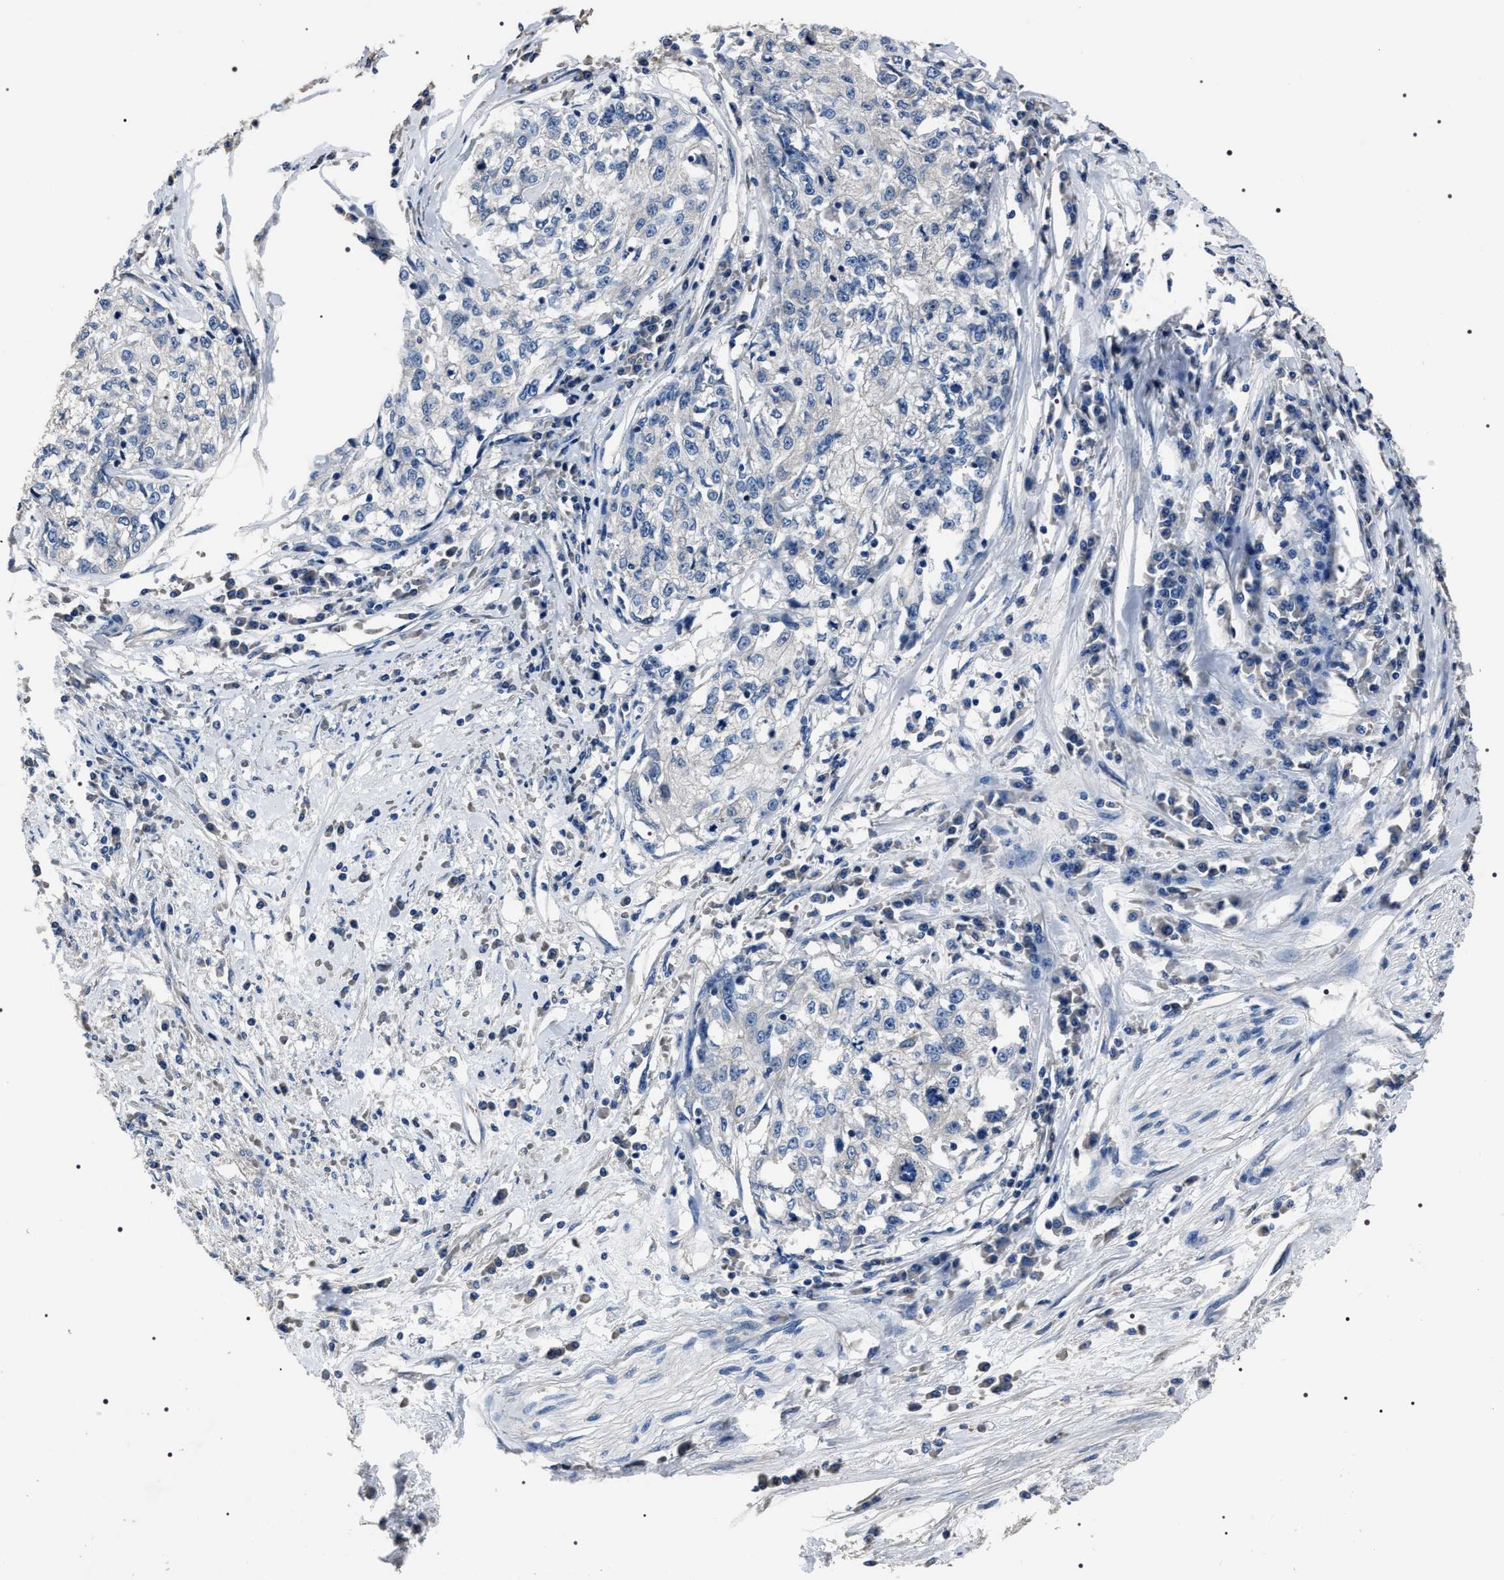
{"staining": {"intensity": "negative", "quantity": "none", "location": "none"}, "tissue": "cervical cancer", "cell_type": "Tumor cells", "image_type": "cancer", "snomed": [{"axis": "morphology", "description": "Squamous cell carcinoma, NOS"}, {"axis": "topography", "description": "Cervix"}], "caption": "Image shows no significant protein expression in tumor cells of cervical cancer.", "gene": "TRIM54", "patient": {"sex": "female", "age": 57}}